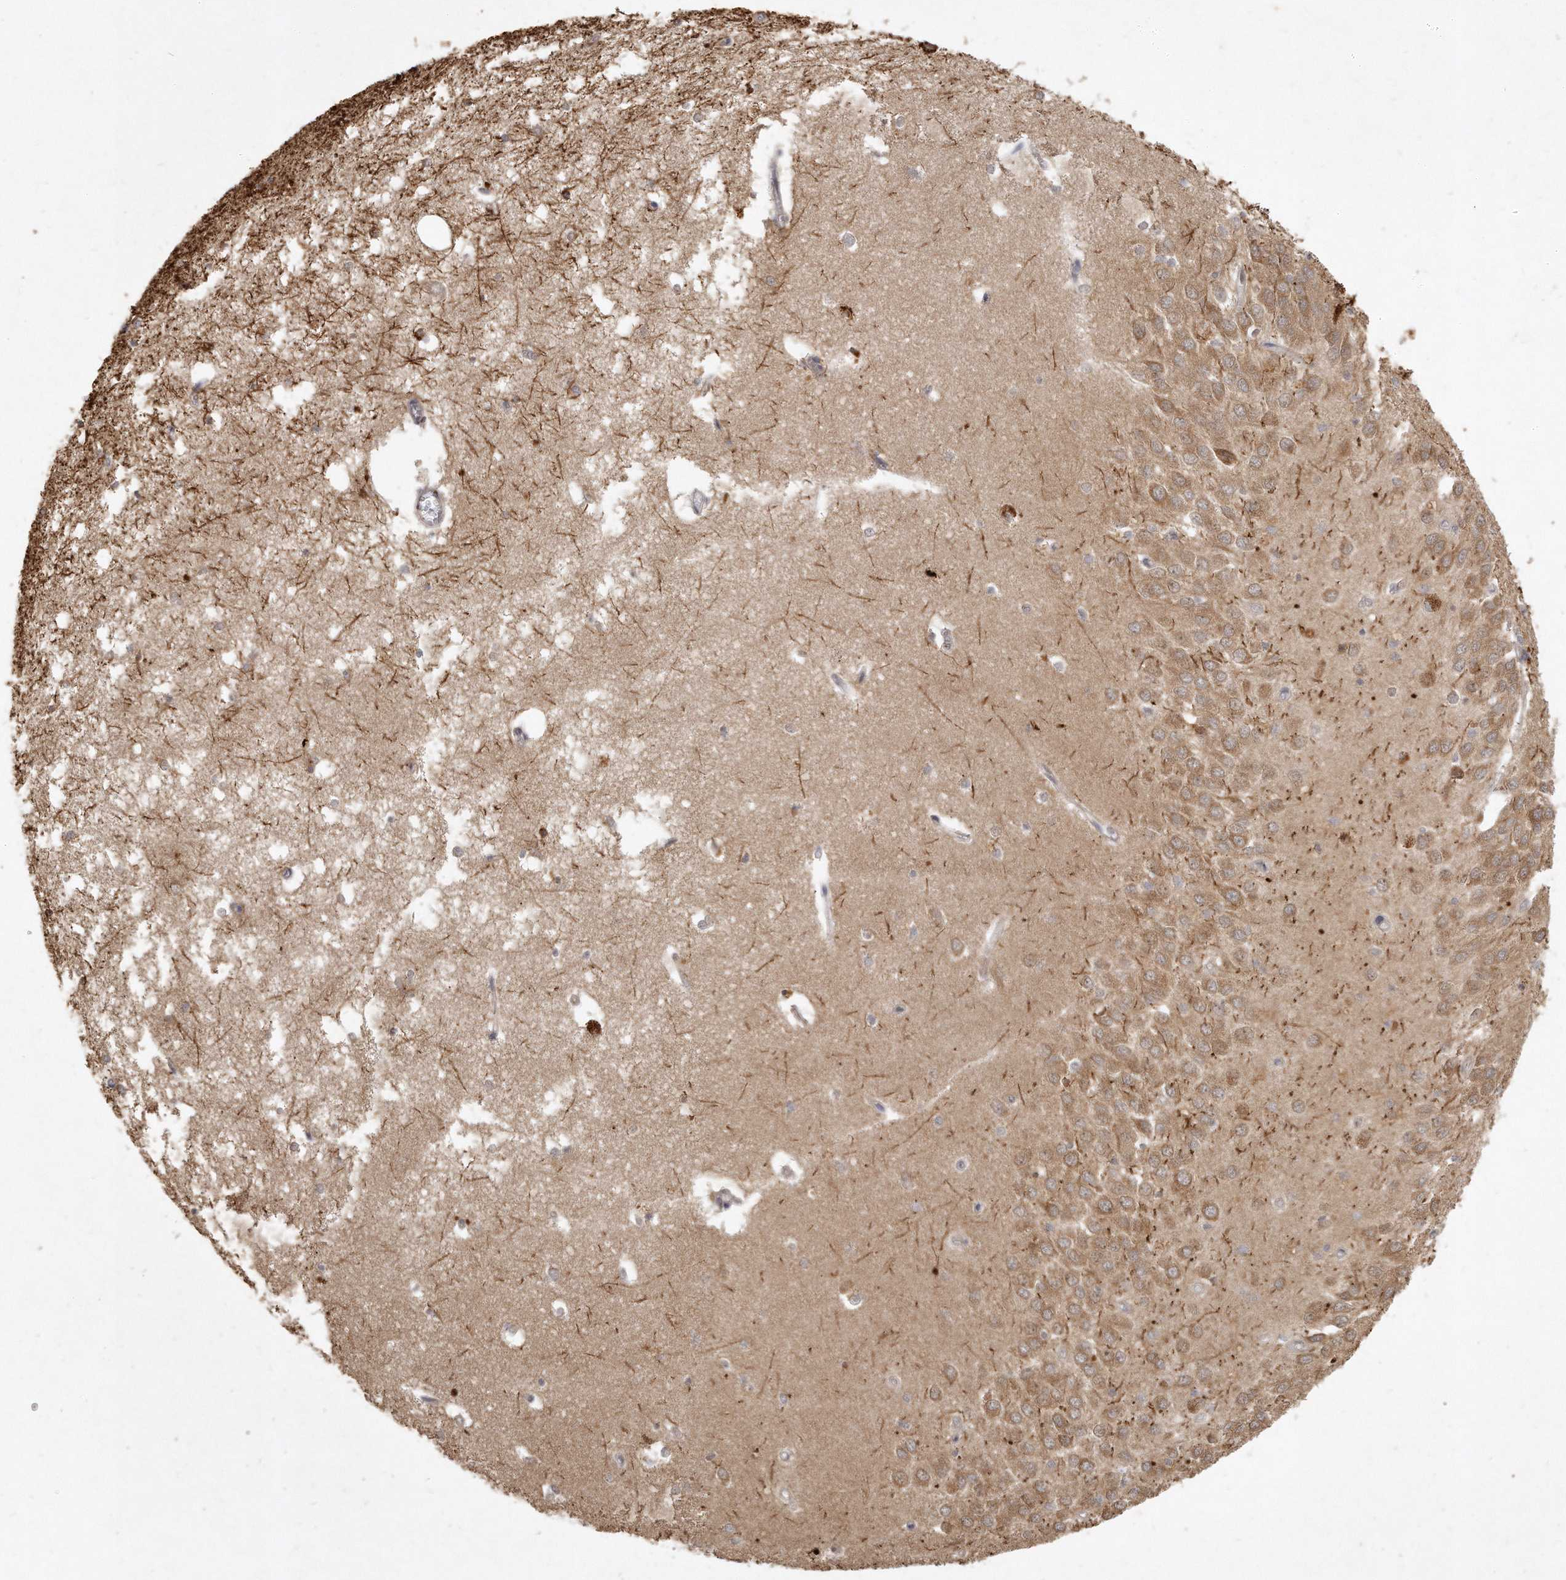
{"staining": {"intensity": "moderate", "quantity": "25%-75%", "location": "cytoplasmic/membranous"}, "tissue": "hippocampus", "cell_type": "Glial cells", "image_type": "normal", "snomed": [{"axis": "morphology", "description": "Normal tissue, NOS"}, {"axis": "topography", "description": "Hippocampus"}], "caption": "Hippocampus stained with immunohistochemistry (IHC) exhibits moderate cytoplasmic/membranous expression in approximately 25%-75% of glial cells. The protein of interest is shown in brown color, while the nuclei are stained blue.", "gene": "LGALS8", "patient": {"sex": "male", "age": 70}}